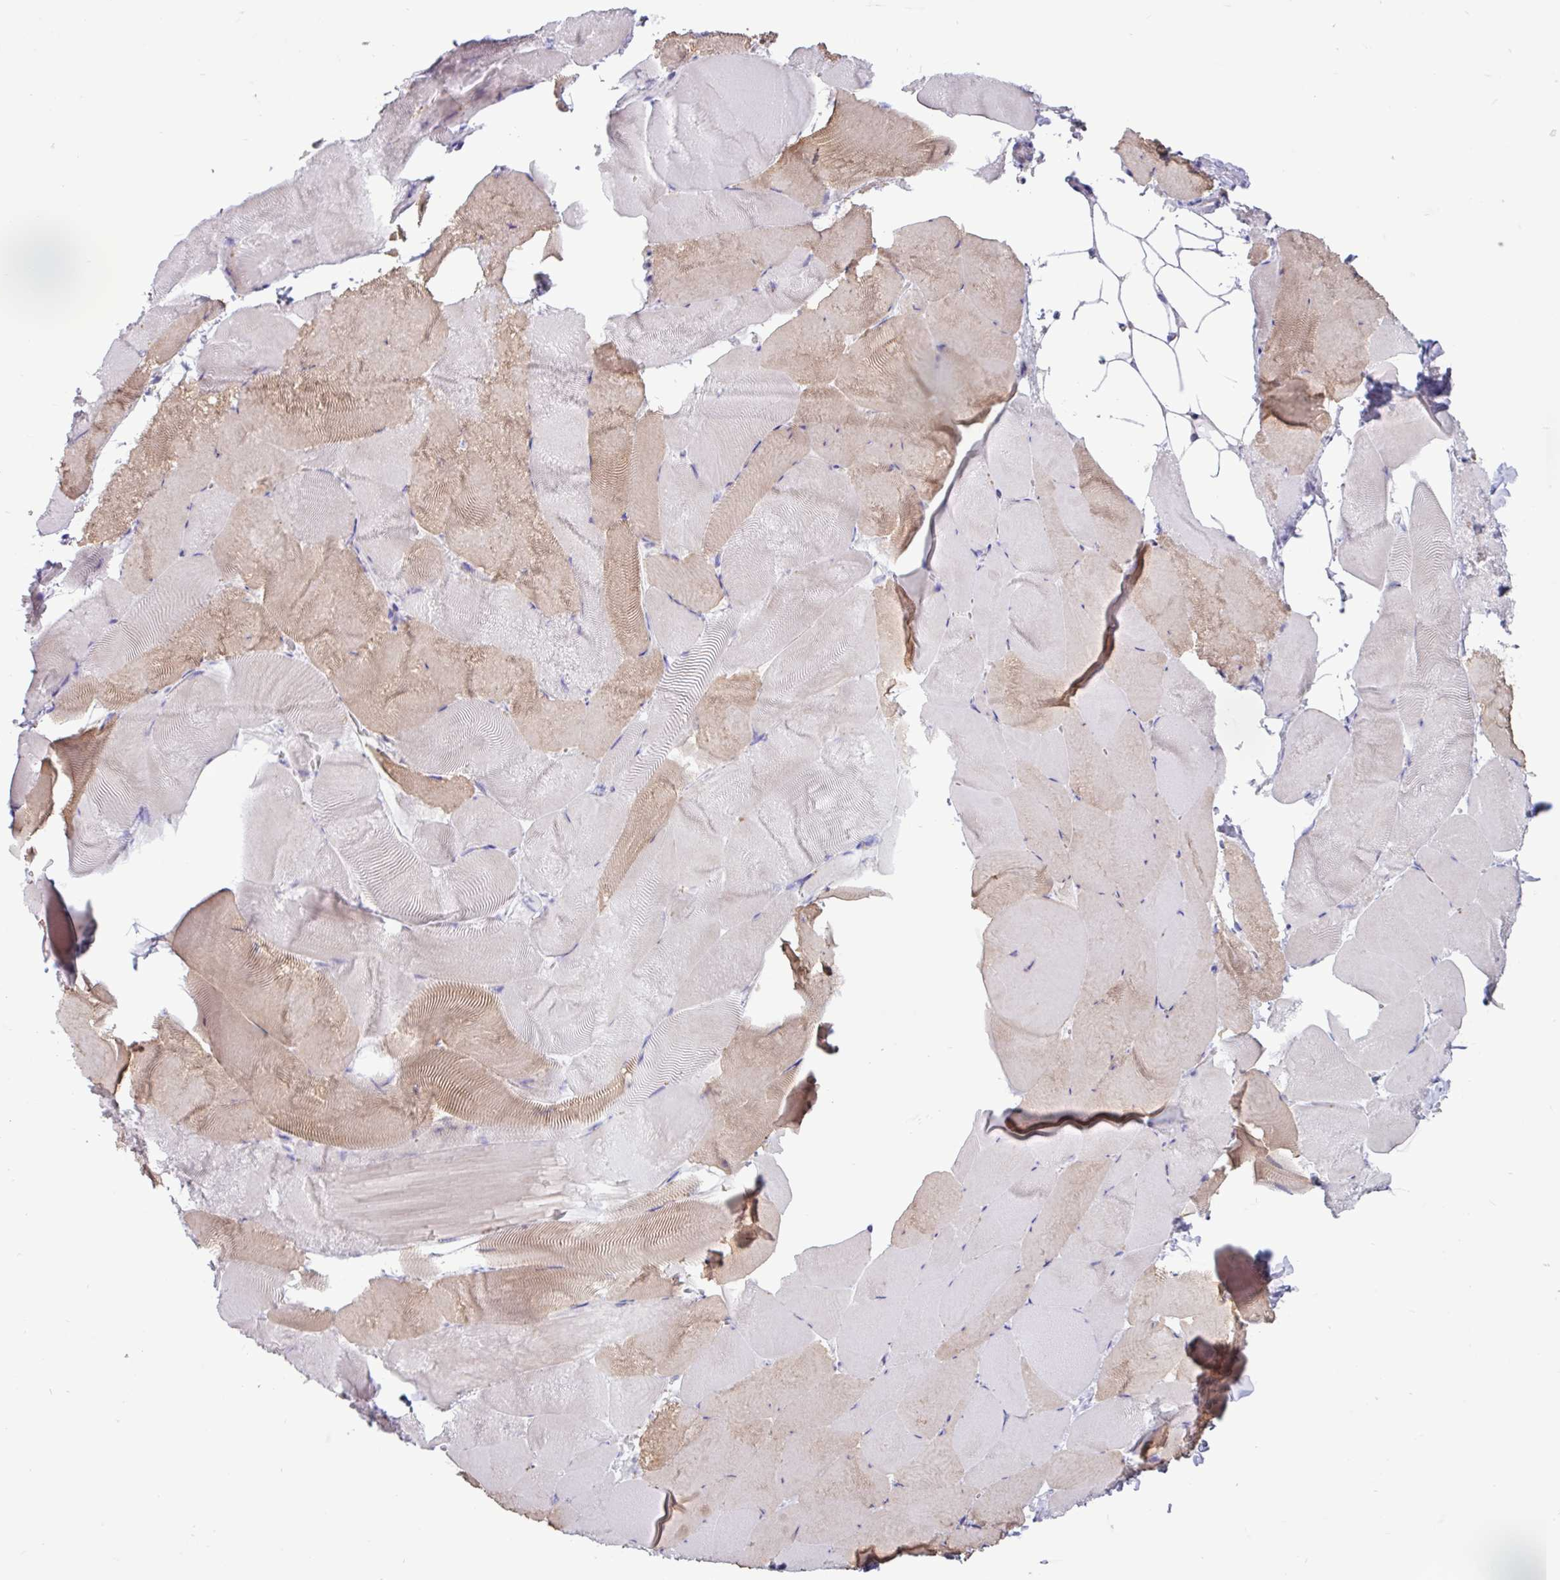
{"staining": {"intensity": "moderate", "quantity": "<25%", "location": "cytoplasmic/membranous"}, "tissue": "skeletal muscle", "cell_type": "Myocytes", "image_type": "normal", "snomed": [{"axis": "morphology", "description": "Normal tissue, NOS"}, {"axis": "topography", "description": "Skeletal muscle"}], "caption": "An immunohistochemistry (IHC) photomicrograph of benign tissue is shown. Protein staining in brown labels moderate cytoplasmic/membranous positivity in skeletal muscle within myocytes.", "gene": "AMIGO2", "patient": {"sex": "female", "age": 64}}